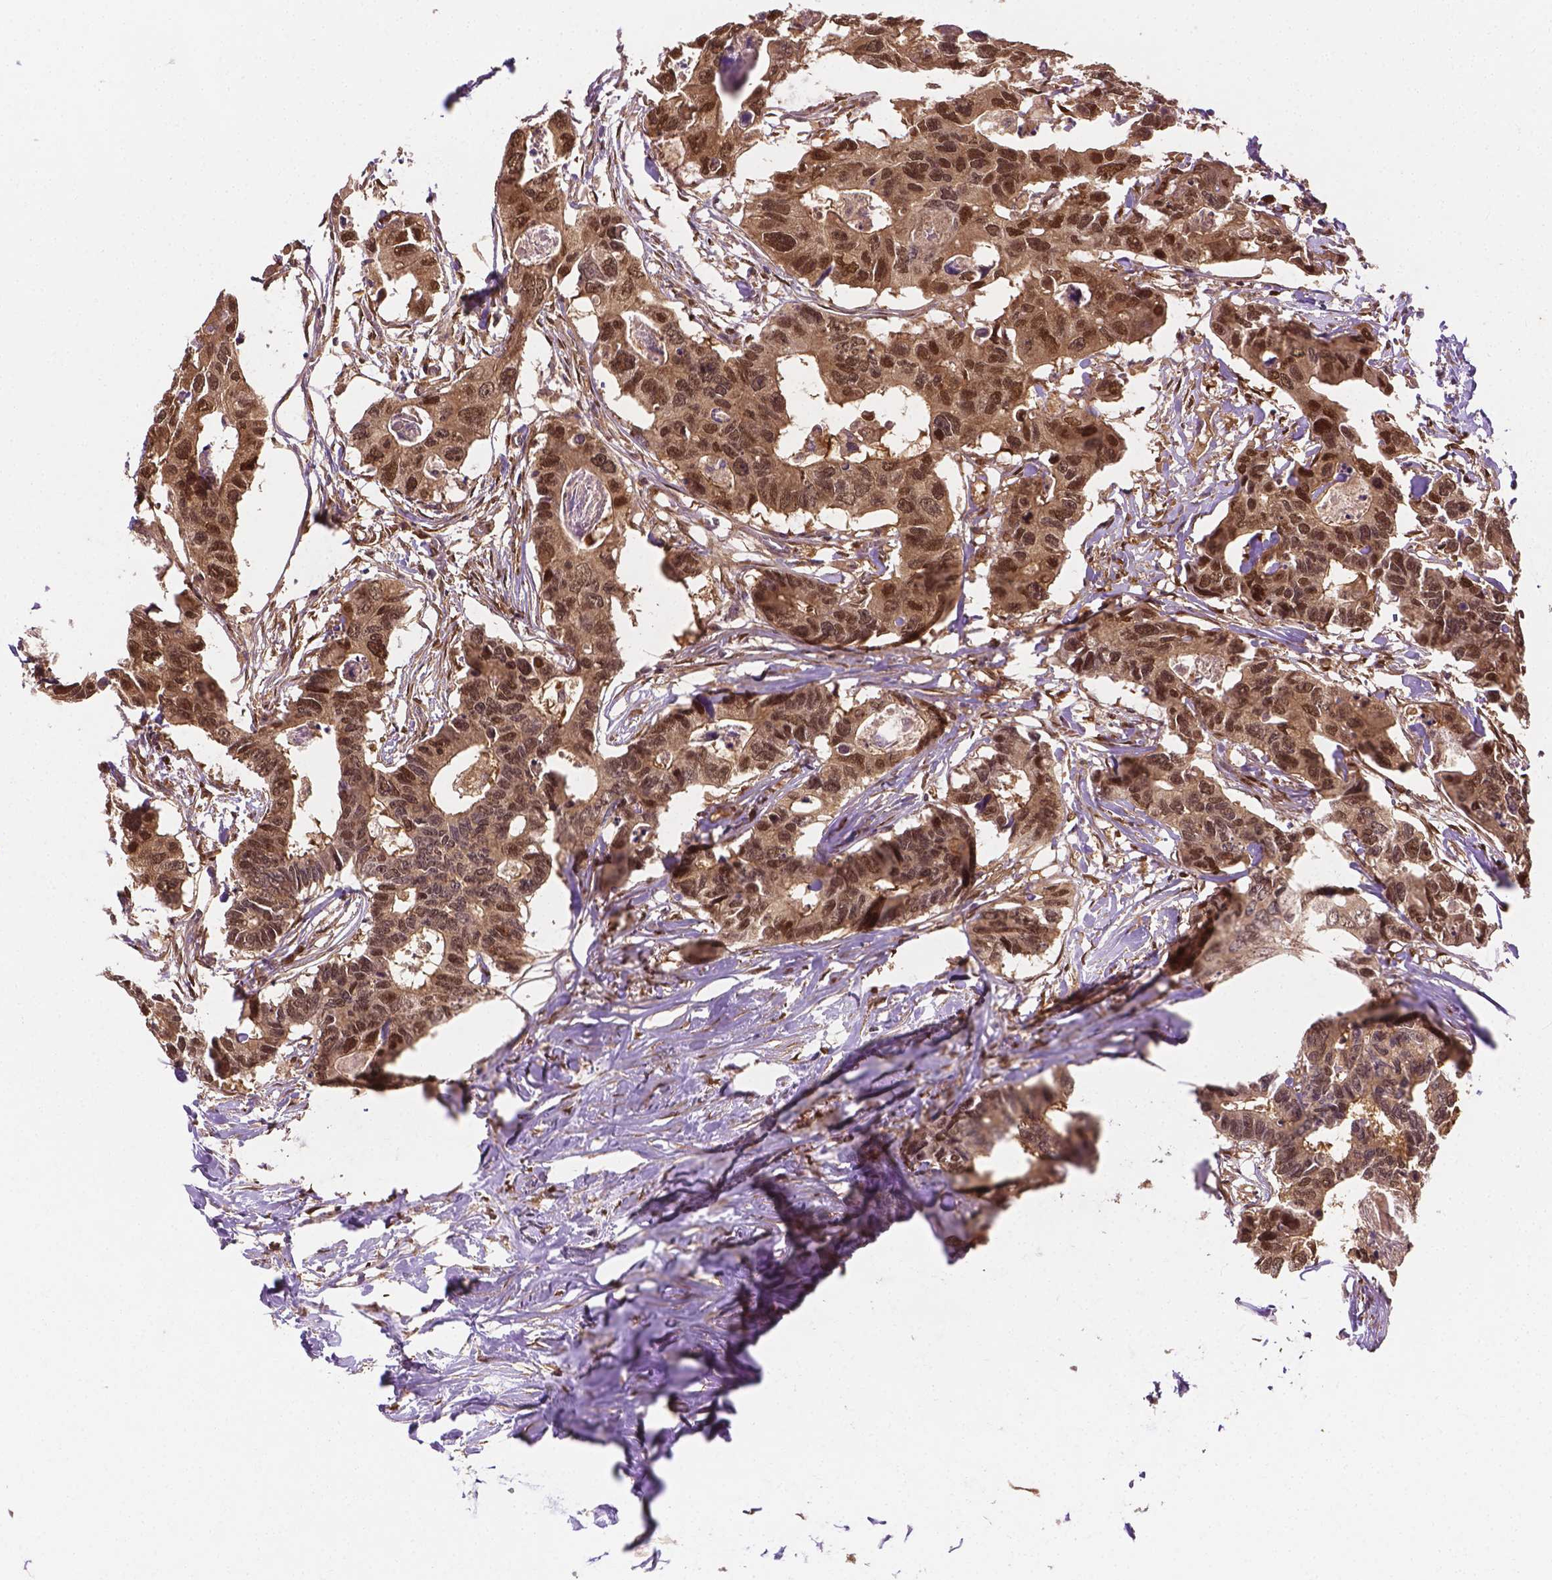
{"staining": {"intensity": "moderate", "quantity": ">75%", "location": "nuclear"}, "tissue": "colorectal cancer", "cell_type": "Tumor cells", "image_type": "cancer", "snomed": [{"axis": "morphology", "description": "Adenocarcinoma, NOS"}, {"axis": "topography", "description": "Rectum"}], "caption": "Protein expression by immunohistochemistry (IHC) exhibits moderate nuclear positivity in approximately >75% of tumor cells in colorectal cancer. The staining was performed using DAB, with brown indicating positive protein expression. Nuclei are stained blue with hematoxylin.", "gene": "YAP1", "patient": {"sex": "male", "age": 57}}